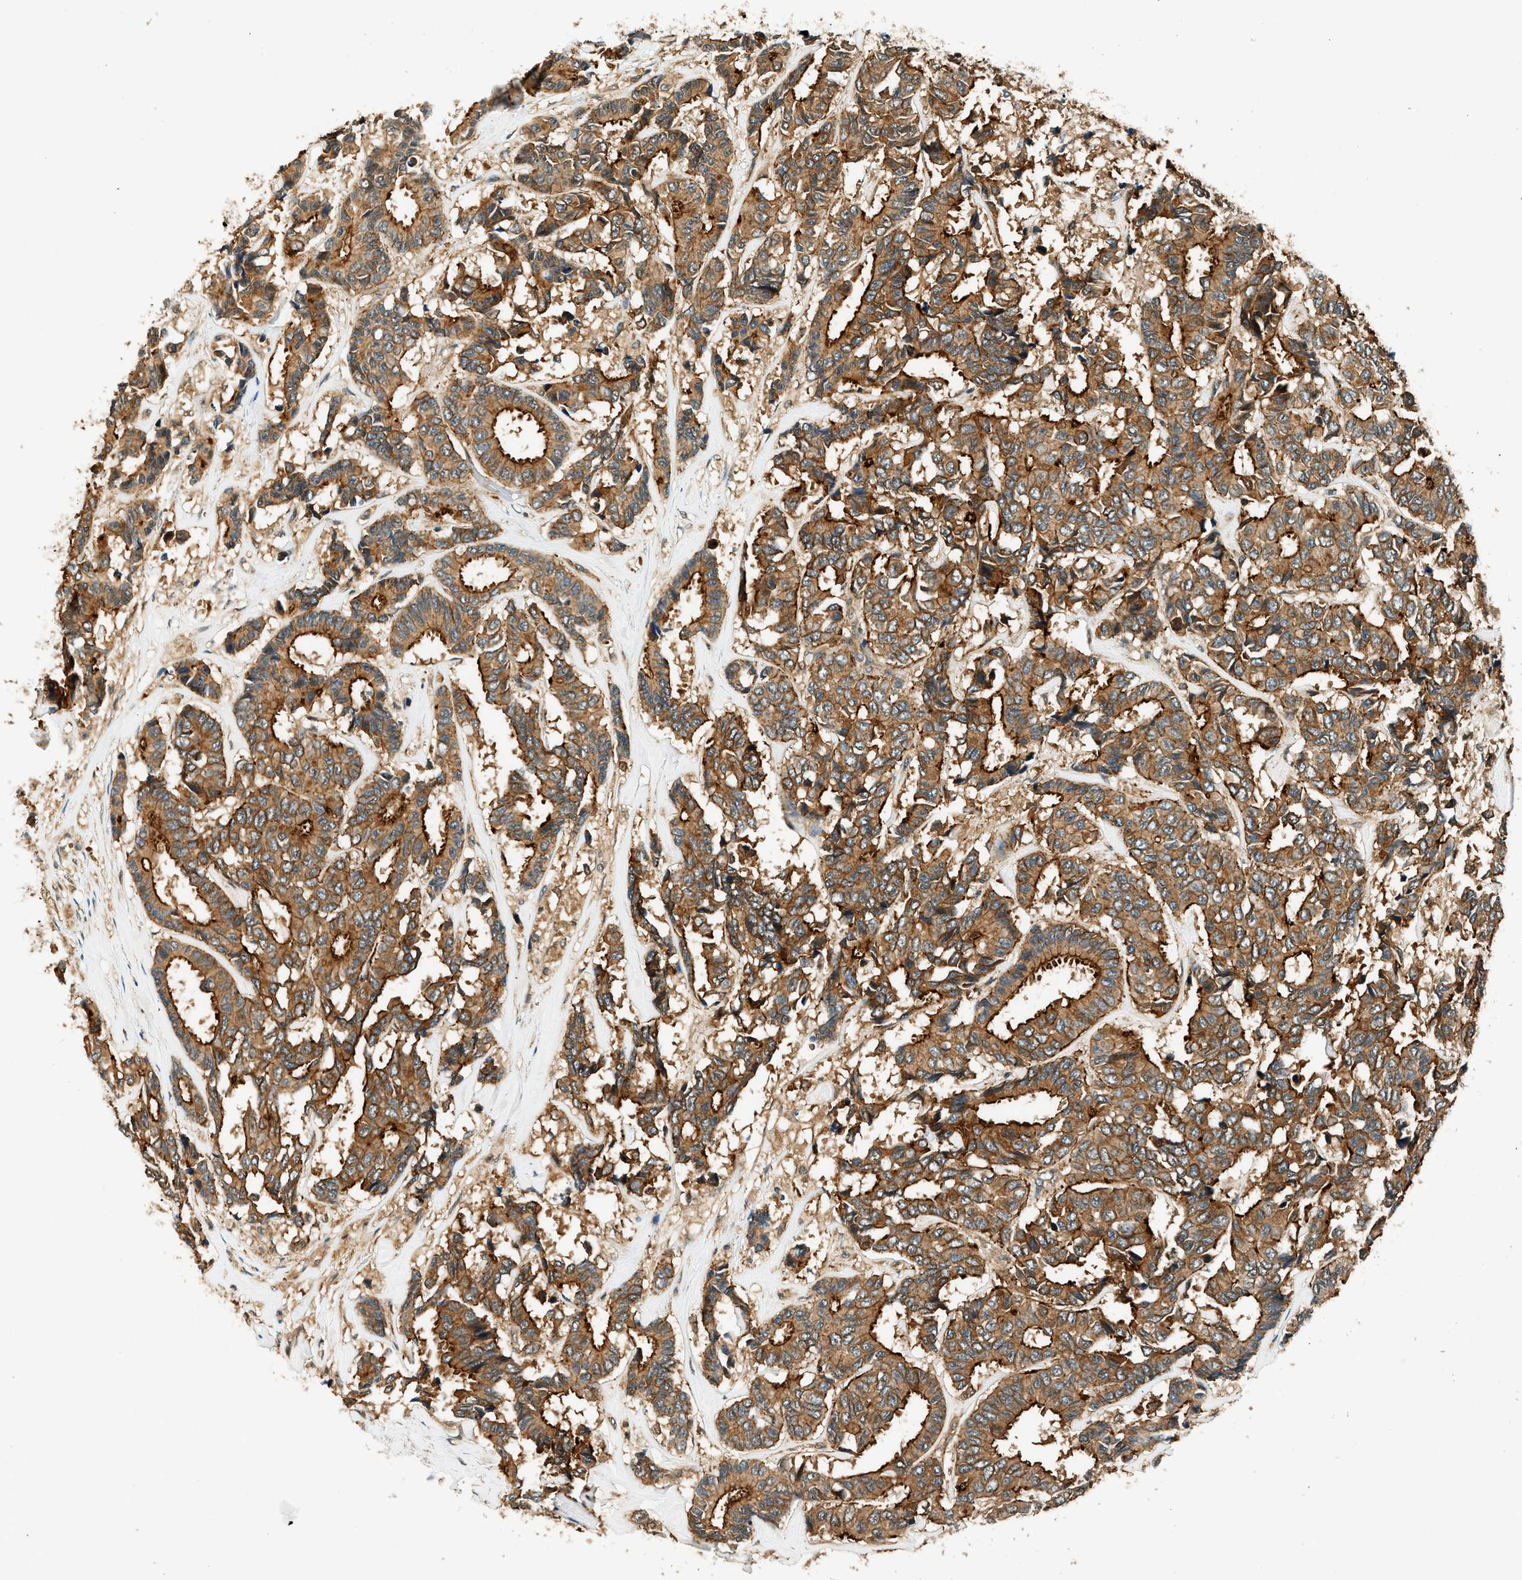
{"staining": {"intensity": "strong", "quantity": ">75%", "location": "cytoplasmic/membranous"}, "tissue": "breast cancer", "cell_type": "Tumor cells", "image_type": "cancer", "snomed": [{"axis": "morphology", "description": "Duct carcinoma"}, {"axis": "topography", "description": "Breast"}], "caption": "This is a photomicrograph of IHC staining of breast infiltrating ductal carcinoma, which shows strong expression in the cytoplasmic/membranous of tumor cells.", "gene": "ARHGEF11", "patient": {"sex": "female", "age": 87}}